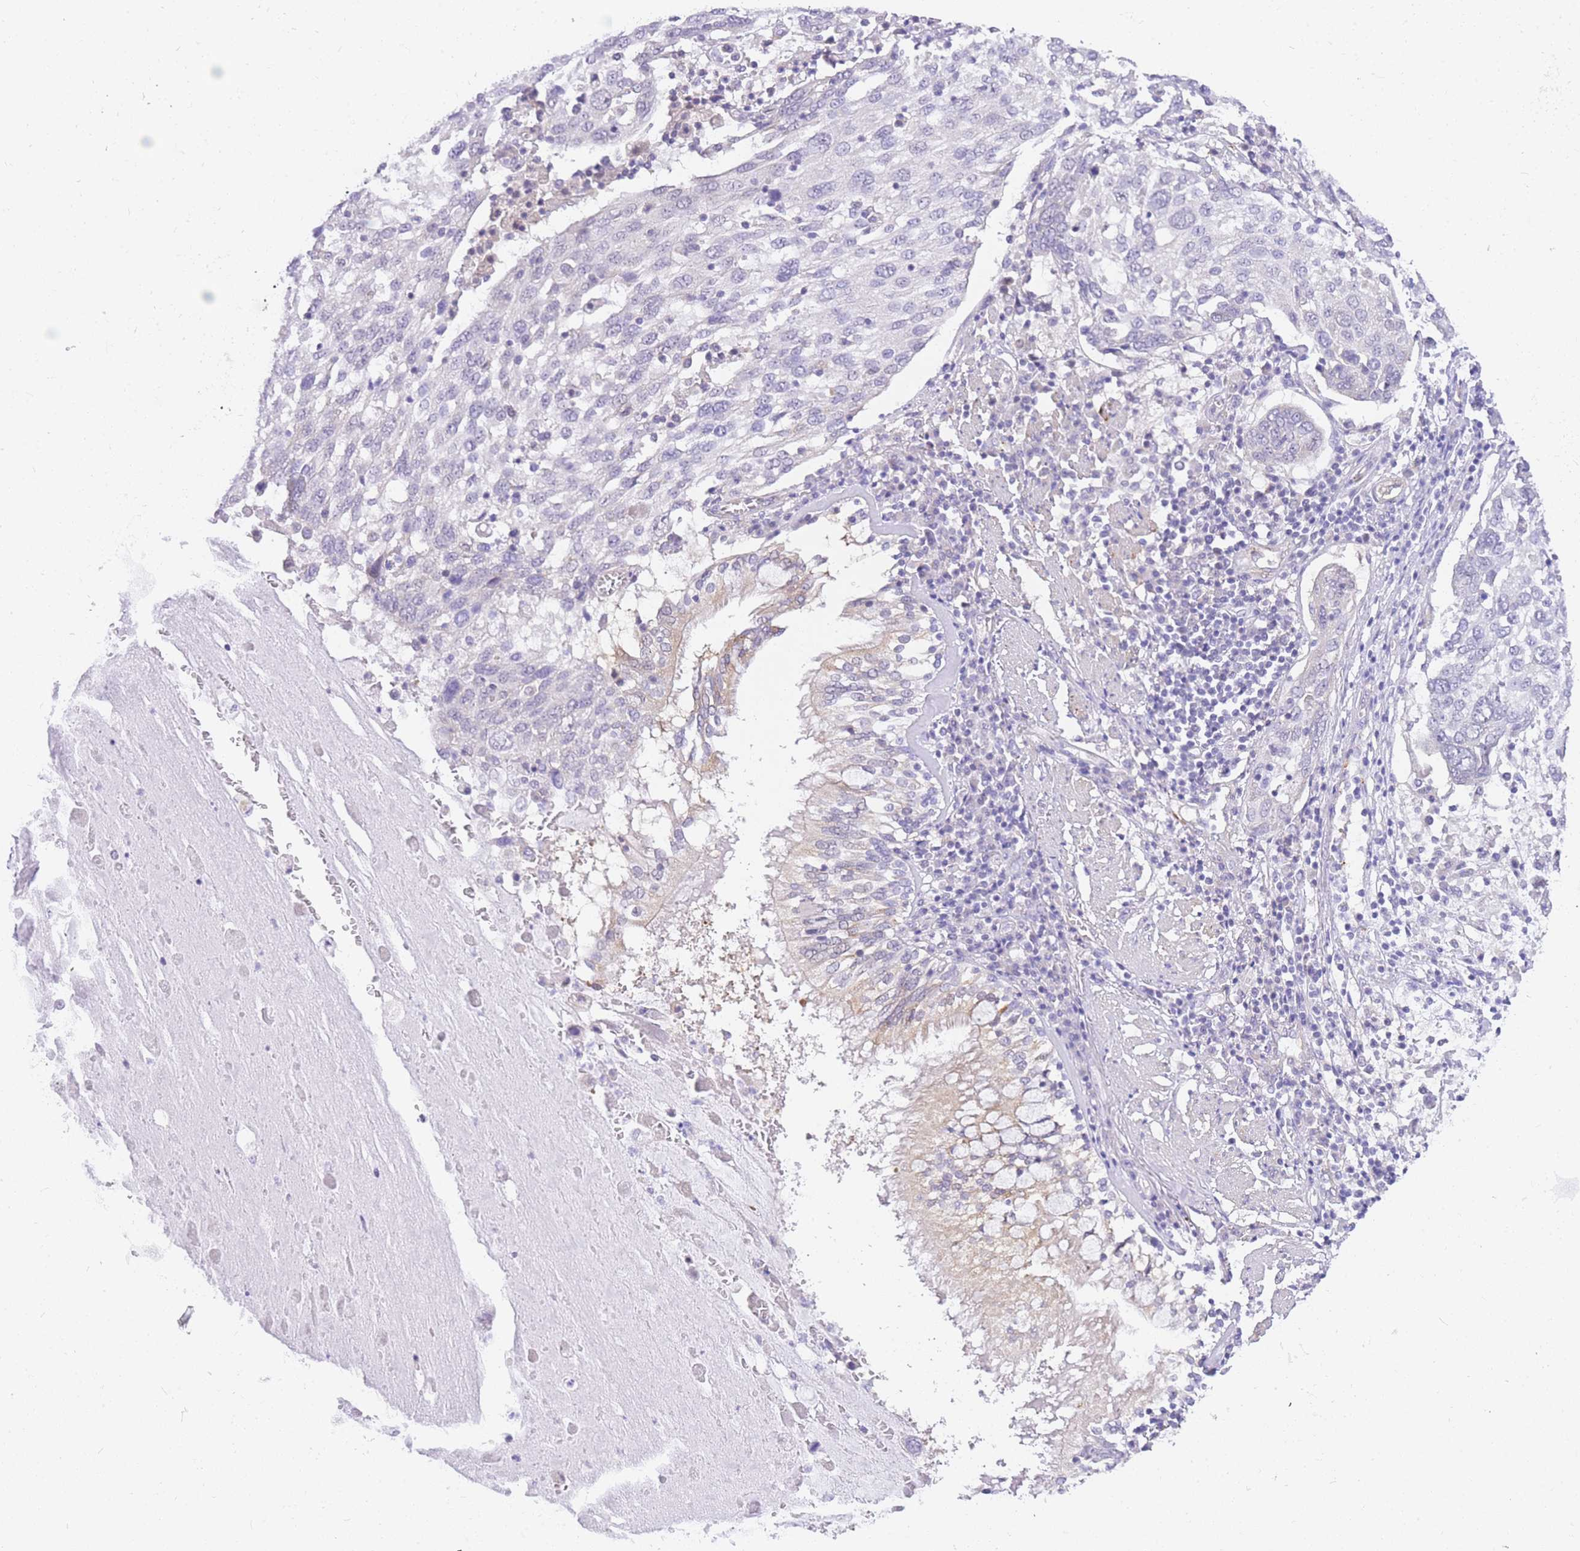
{"staining": {"intensity": "negative", "quantity": "none", "location": "none"}, "tissue": "lung cancer", "cell_type": "Tumor cells", "image_type": "cancer", "snomed": [{"axis": "morphology", "description": "Squamous cell carcinoma, NOS"}, {"axis": "topography", "description": "Lung"}], "caption": "Lung squamous cell carcinoma was stained to show a protein in brown. There is no significant positivity in tumor cells.", "gene": "S100PBP", "patient": {"sex": "male", "age": 65}}